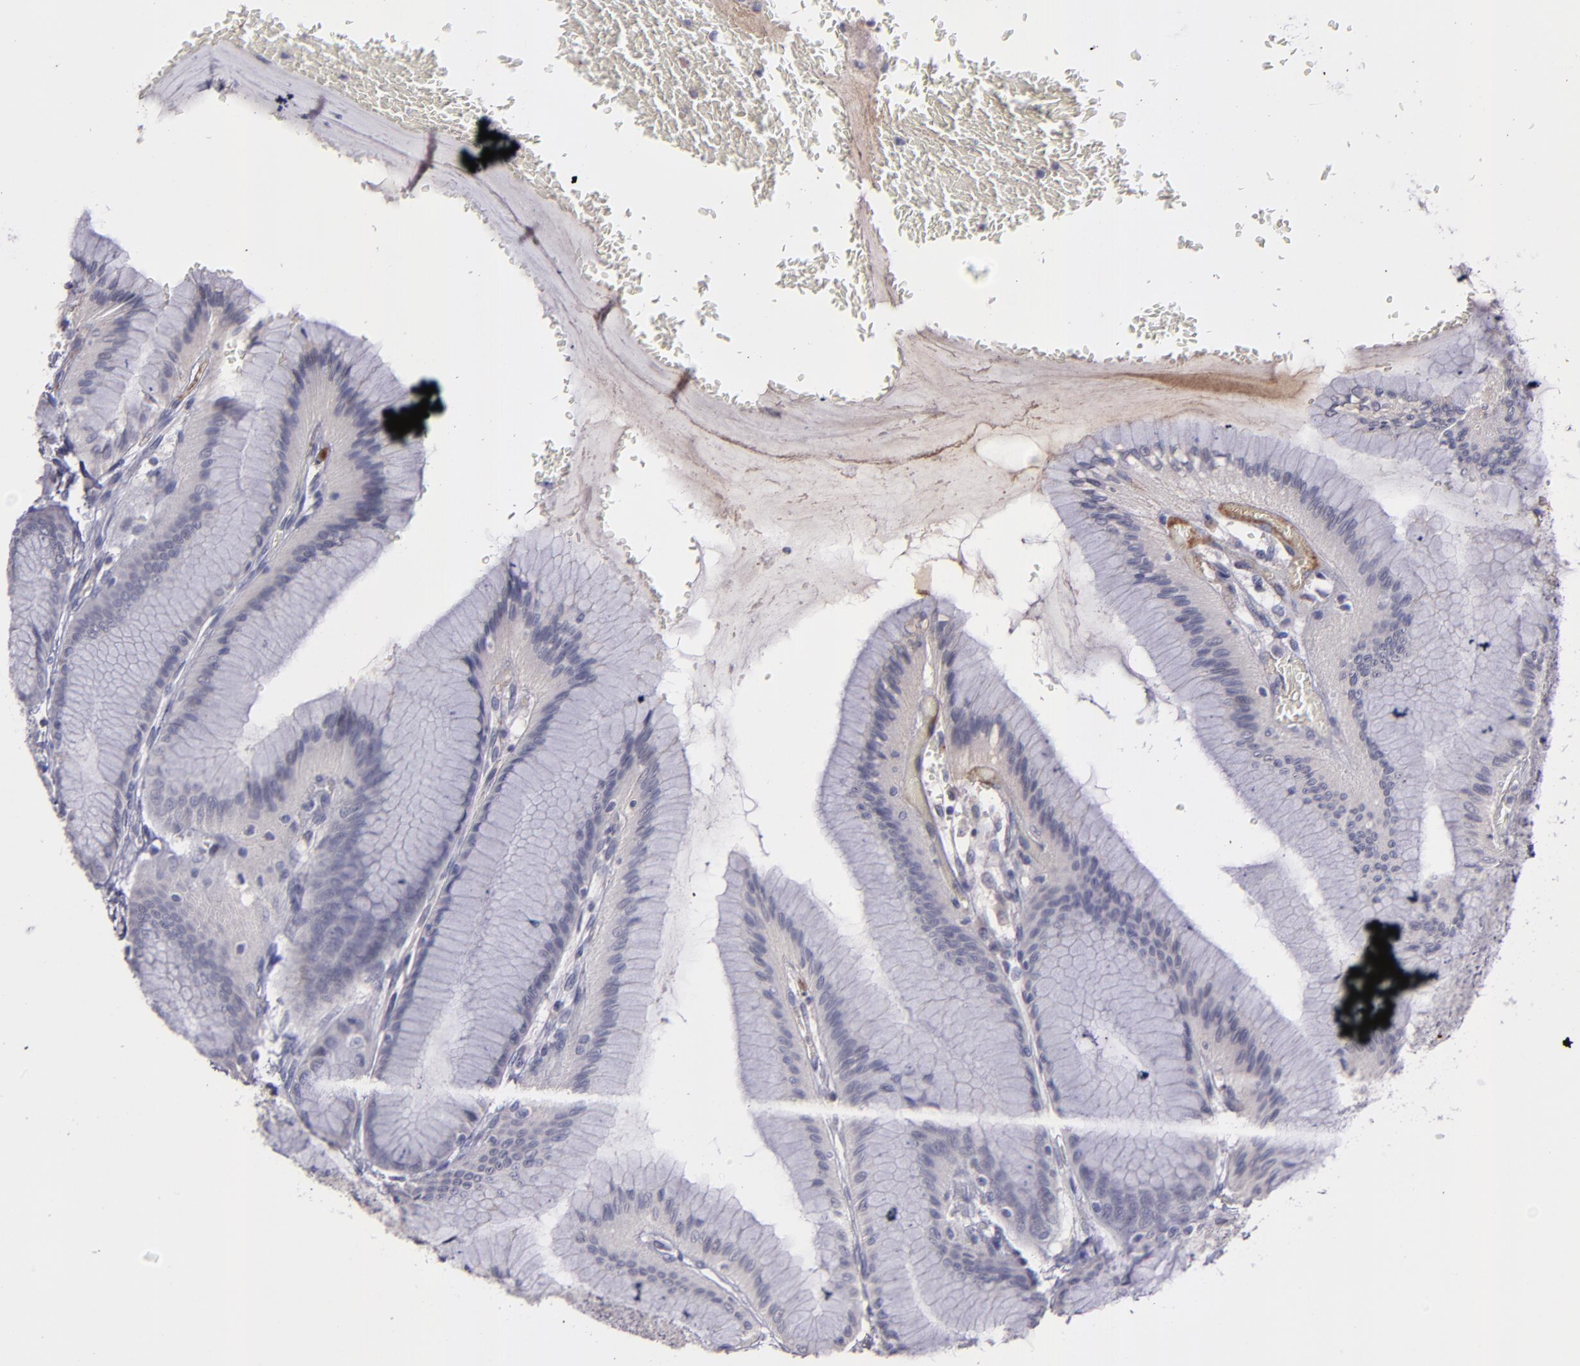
{"staining": {"intensity": "weak", "quantity": "<25%", "location": "cytoplasmic/membranous"}, "tissue": "stomach", "cell_type": "Glandular cells", "image_type": "normal", "snomed": [{"axis": "morphology", "description": "Normal tissue, NOS"}, {"axis": "morphology", "description": "Adenocarcinoma, NOS"}, {"axis": "topography", "description": "Stomach"}, {"axis": "topography", "description": "Stomach, lower"}], "caption": "Immunohistochemistry (IHC) of benign human stomach reveals no positivity in glandular cells.", "gene": "MASP1", "patient": {"sex": "female", "age": 65}}